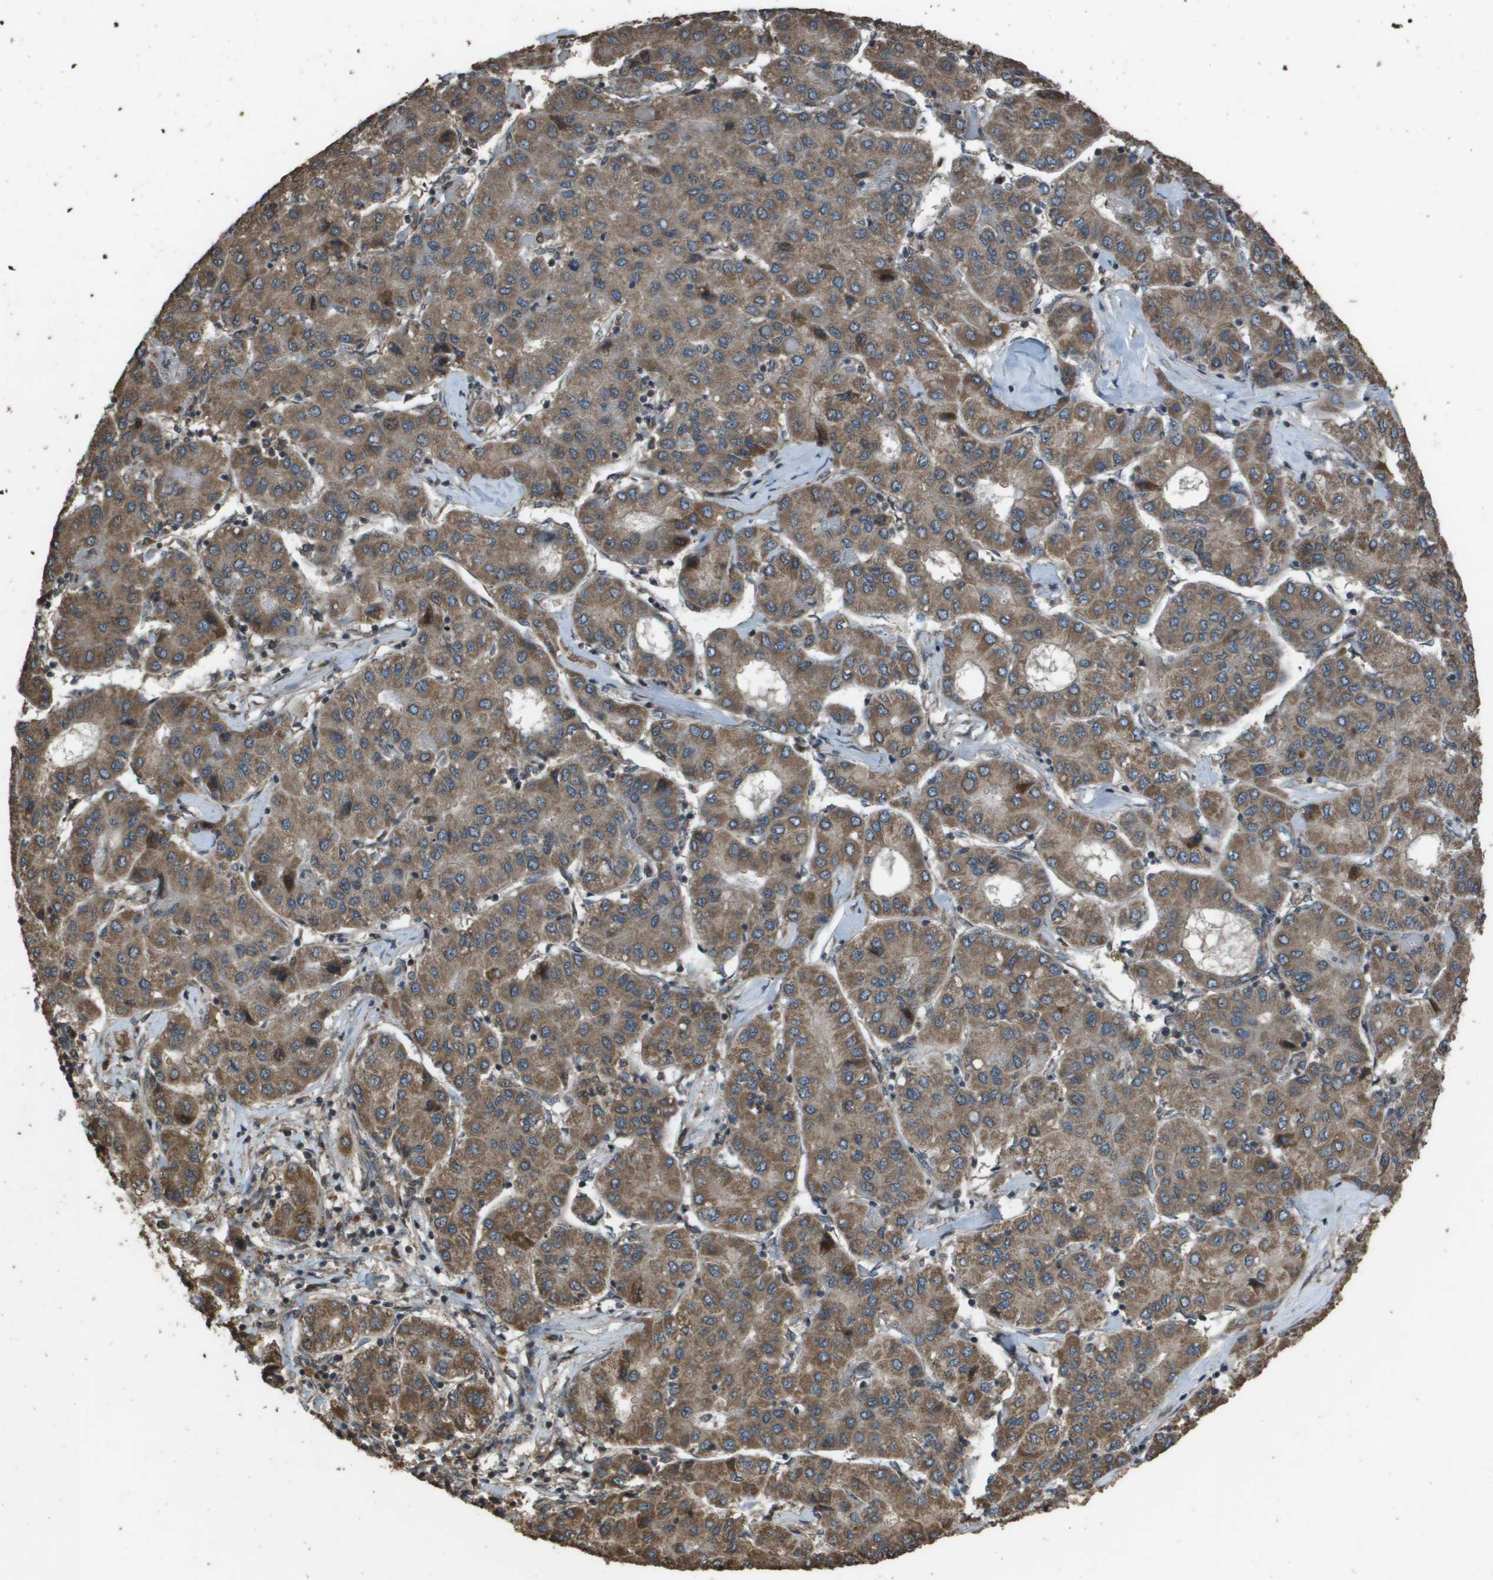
{"staining": {"intensity": "moderate", "quantity": ">75%", "location": "cytoplasmic/membranous"}, "tissue": "liver cancer", "cell_type": "Tumor cells", "image_type": "cancer", "snomed": [{"axis": "morphology", "description": "Carcinoma, Hepatocellular, NOS"}, {"axis": "topography", "description": "Liver"}], "caption": "The micrograph displays staining of hepatocellular carcinoma (liver), revealing moderate cytoplasmic/membranous protein expression (brown color) within tumor cells. Immunohistochemistry (ihc) stains the protein of interest in brown and the nuclei are stained blue.", "gene": "FIG4", "patient": {"sex": "male", "age": 65}}